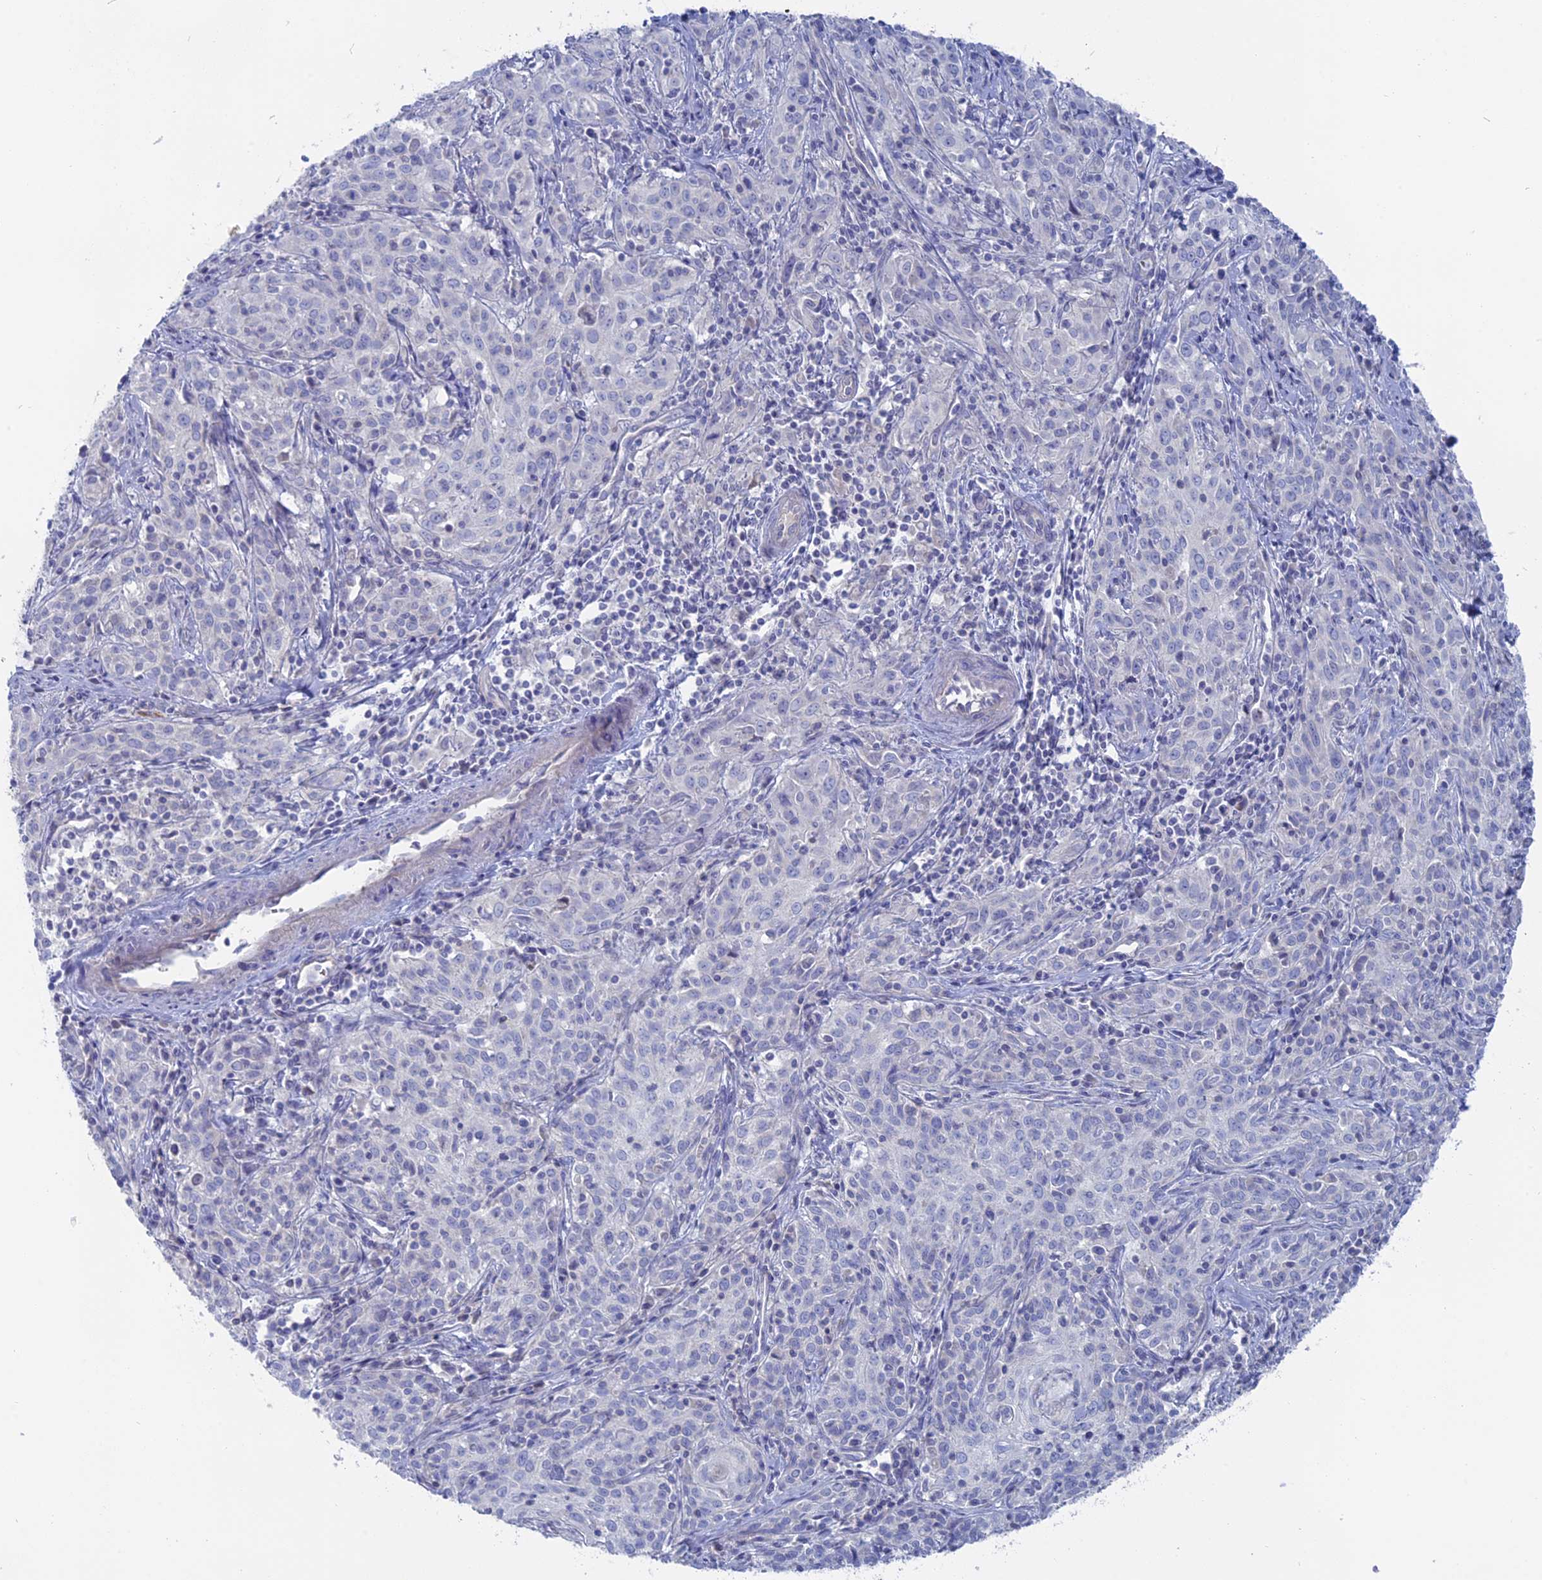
{"staining": {"intensity": "negative", "quantity": "none", "location": "none"}, "tissue": "cervical cancer", "cell_type": "Tumor cells", "image_type": "cancer", "snomed": [{"axis": "morphology", "description": "Squamous cell carcinoma, NOS"}, {"axis": "topography", "description": "Cervix"}], "caption": "This is an IHC photomicrograph of human cervical squamous cell carcinoma. There is no positivity in tumor cells.", "gene": "TBC1D30", "patient": {"sex": "female", "age": 57}}